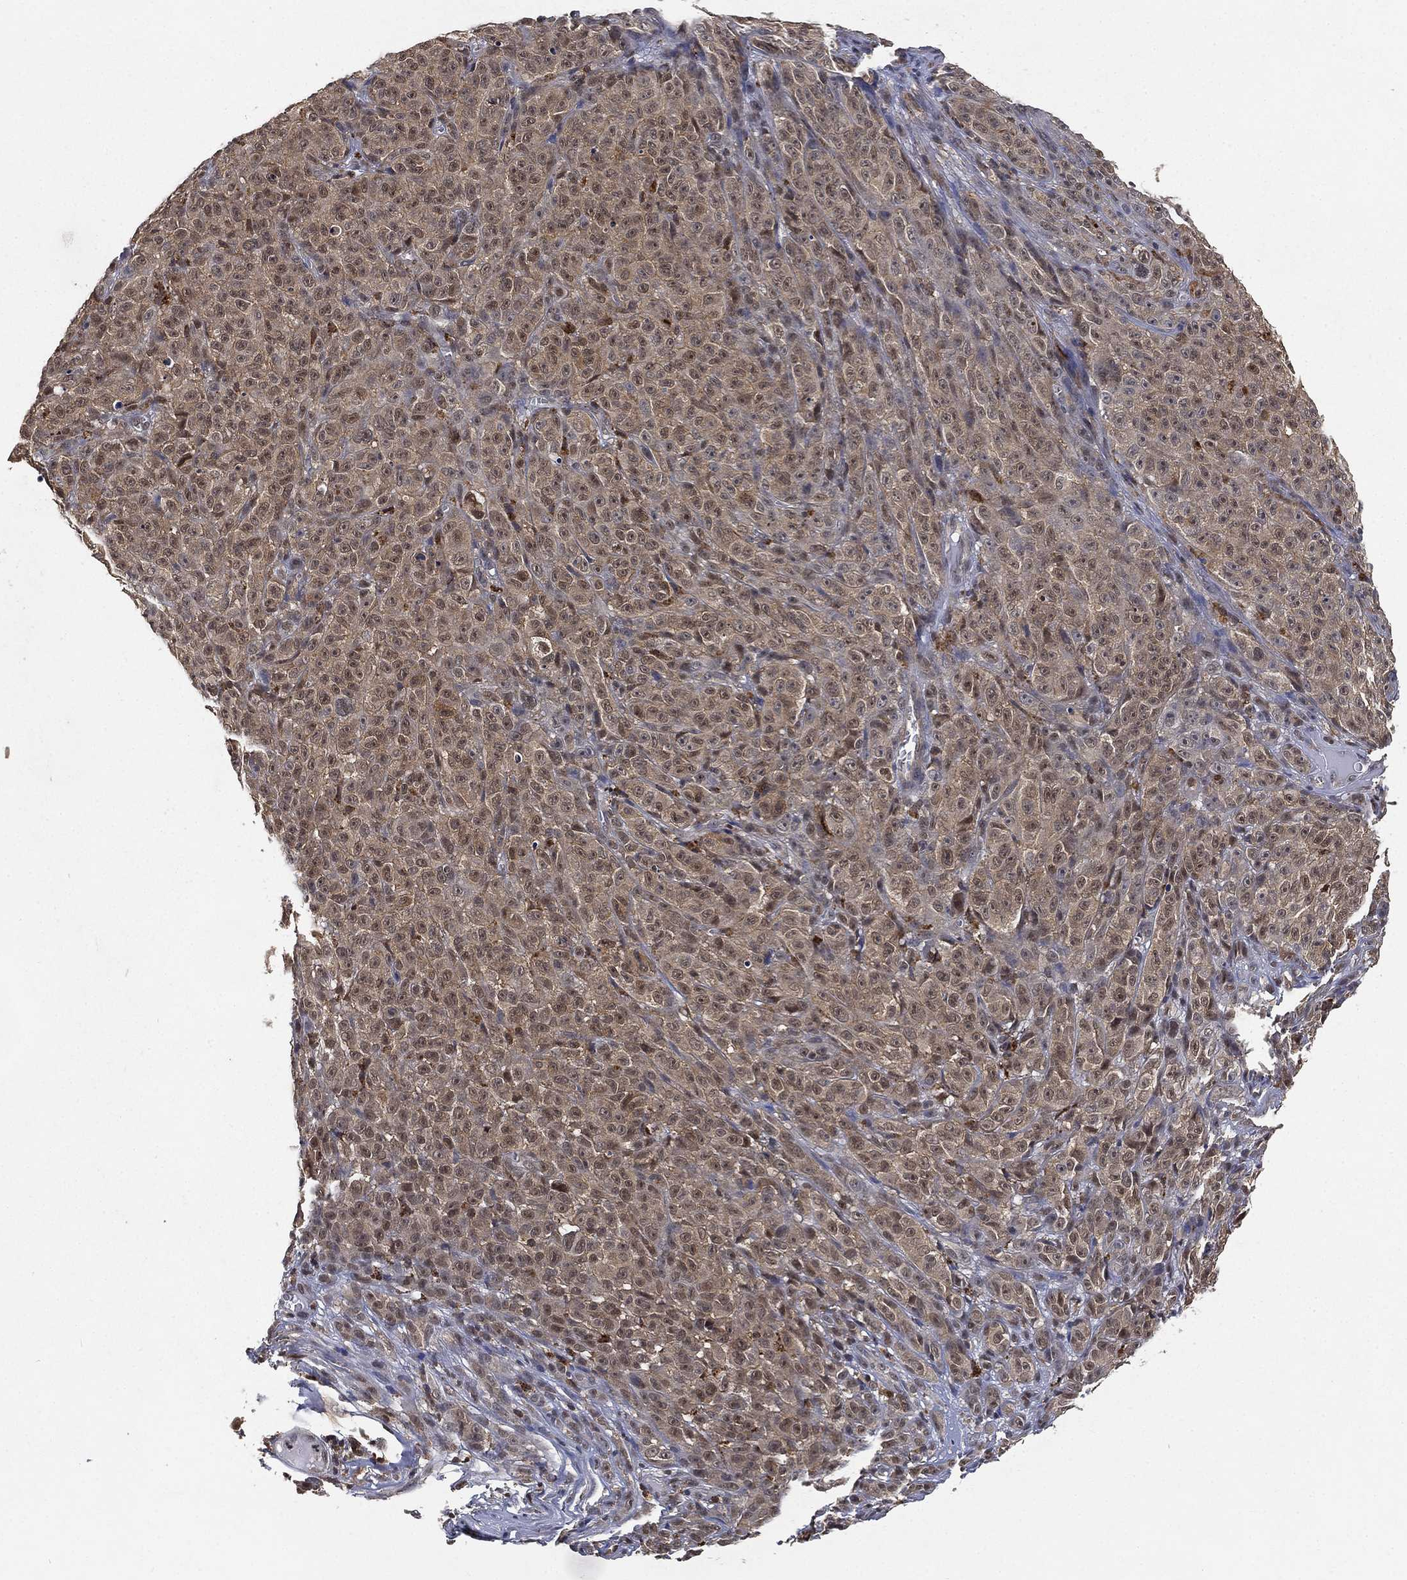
{"staining": {"intensity": "weak", "quantity": "25%-75%", "location": "cytoplasmic/membranous"}, "tissue": "melanoma", "cell_type": "Tumor cells", "image_type": "cancer", "snomed": [{"axis": "morphology", "description": "Malignant melanoma, NOS"}, {"axis": "topography", "description": "Skin"}], "caption": "The histopathology image shows staining of malignant melanoma, revealing weak cytoplasmic/membranous protein staining (brown color) within tumor cells. (Brightfield microscopy of DAB IHC at high magnification).", "gene": "WDR26", "patient": {"sex": "female", "age": 82}}